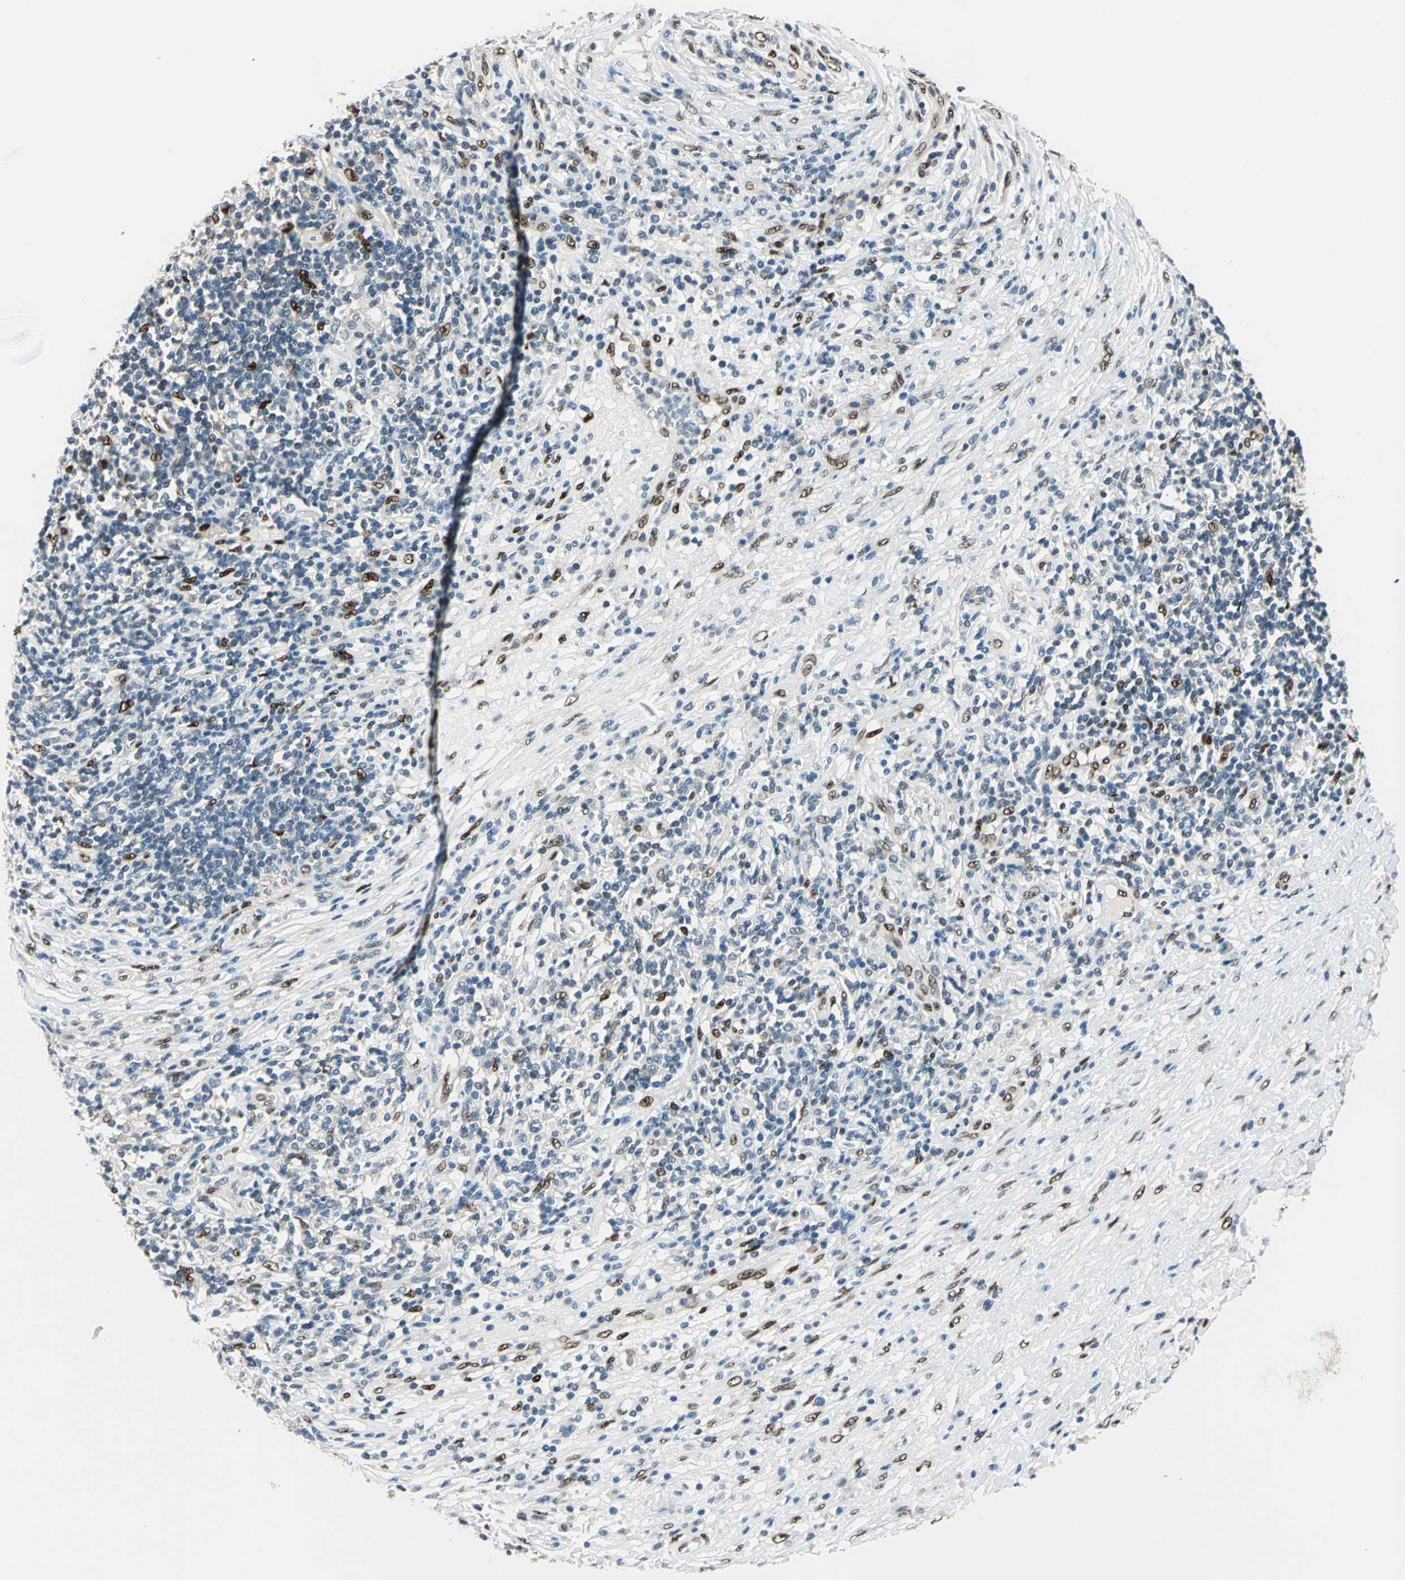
{"staining": {"intensity": "moderate", "quantity": "<25%", "location": "nuclear"}, "tissue": "lymphoma", "cell_type": "Tumor cells", "image_type": "cancer", "snomed": [{"axis": "morphology", "description": "Malignant lymphoma, non-Hodgkin's type, High grade"}, {"axis": "topography", "description": "Lymph node"}], "caption": "IHC staining of high-grade malignant lymphoma, non-Hodgkin's type, which exhibits low levels of moderate nuclear staining in about <25% of tumor cells indicating moderate nuclear protein expression. The staining was performed using DAB (brown) for protein detection and nuclei were counterstained in hematoxylin (blue).", "gene": "NFIA", "patient": {"sex": "female", "age": 84}}